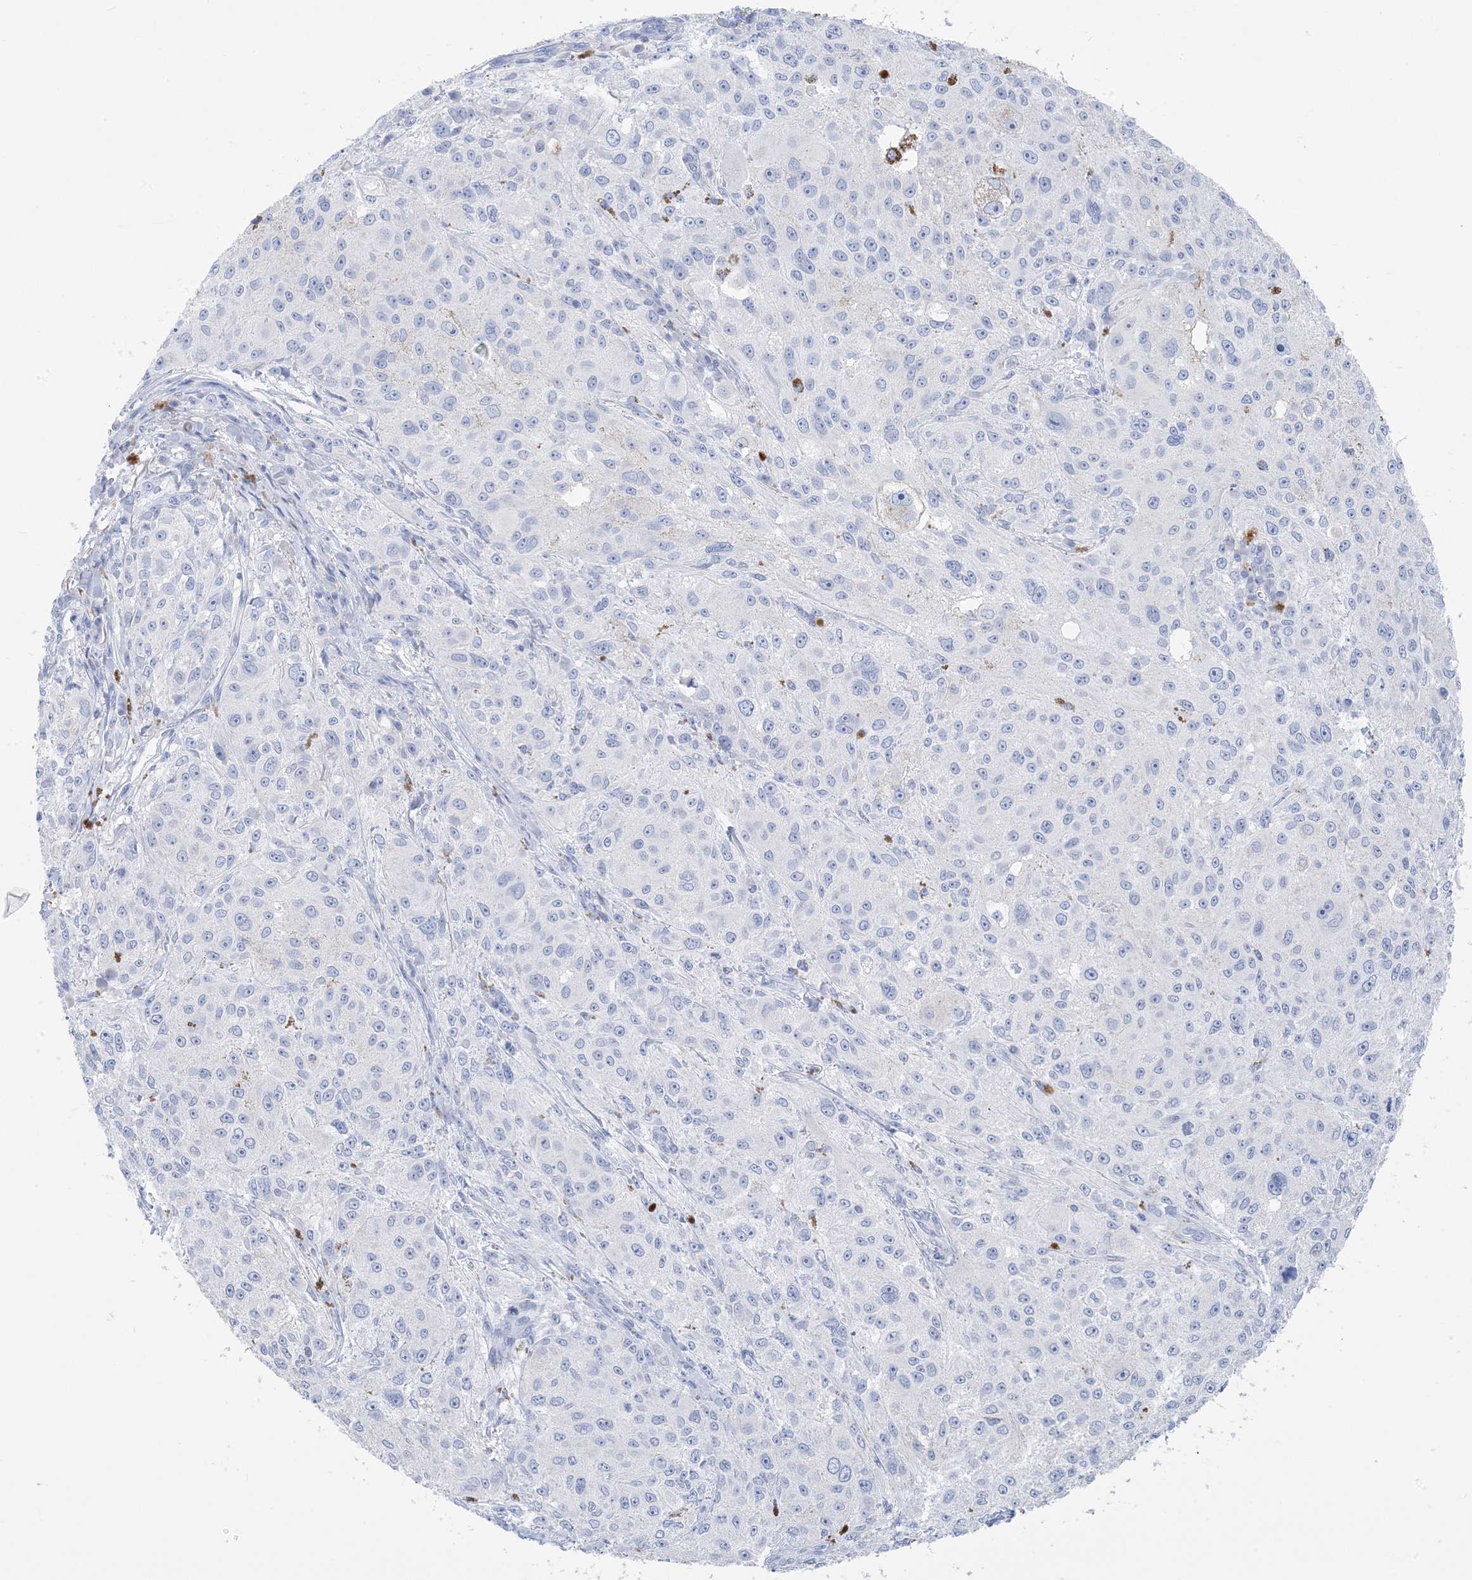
{"staining": {"intensity": "negative", "quantity": "none", "location": "none"}, "tissue": "melanoma", "cell_type": "Tumor cells", "image_type": "cancer", "snomed": [{"axis": "morphology", "description": "Necrosis, NOS"}, {"axis": "morphology", "description": "Malignant melanoma, NOS"}, {"axis": "topography", "description": "Skin"}], "caption": "Immunohistochemistry image of neoplastic tissue: malignant melanoma stained with DAB displays no significant protein expression in tumor cells.", "gene": "SH3YL1", "patient": {"sex": "female", "age": 87}}